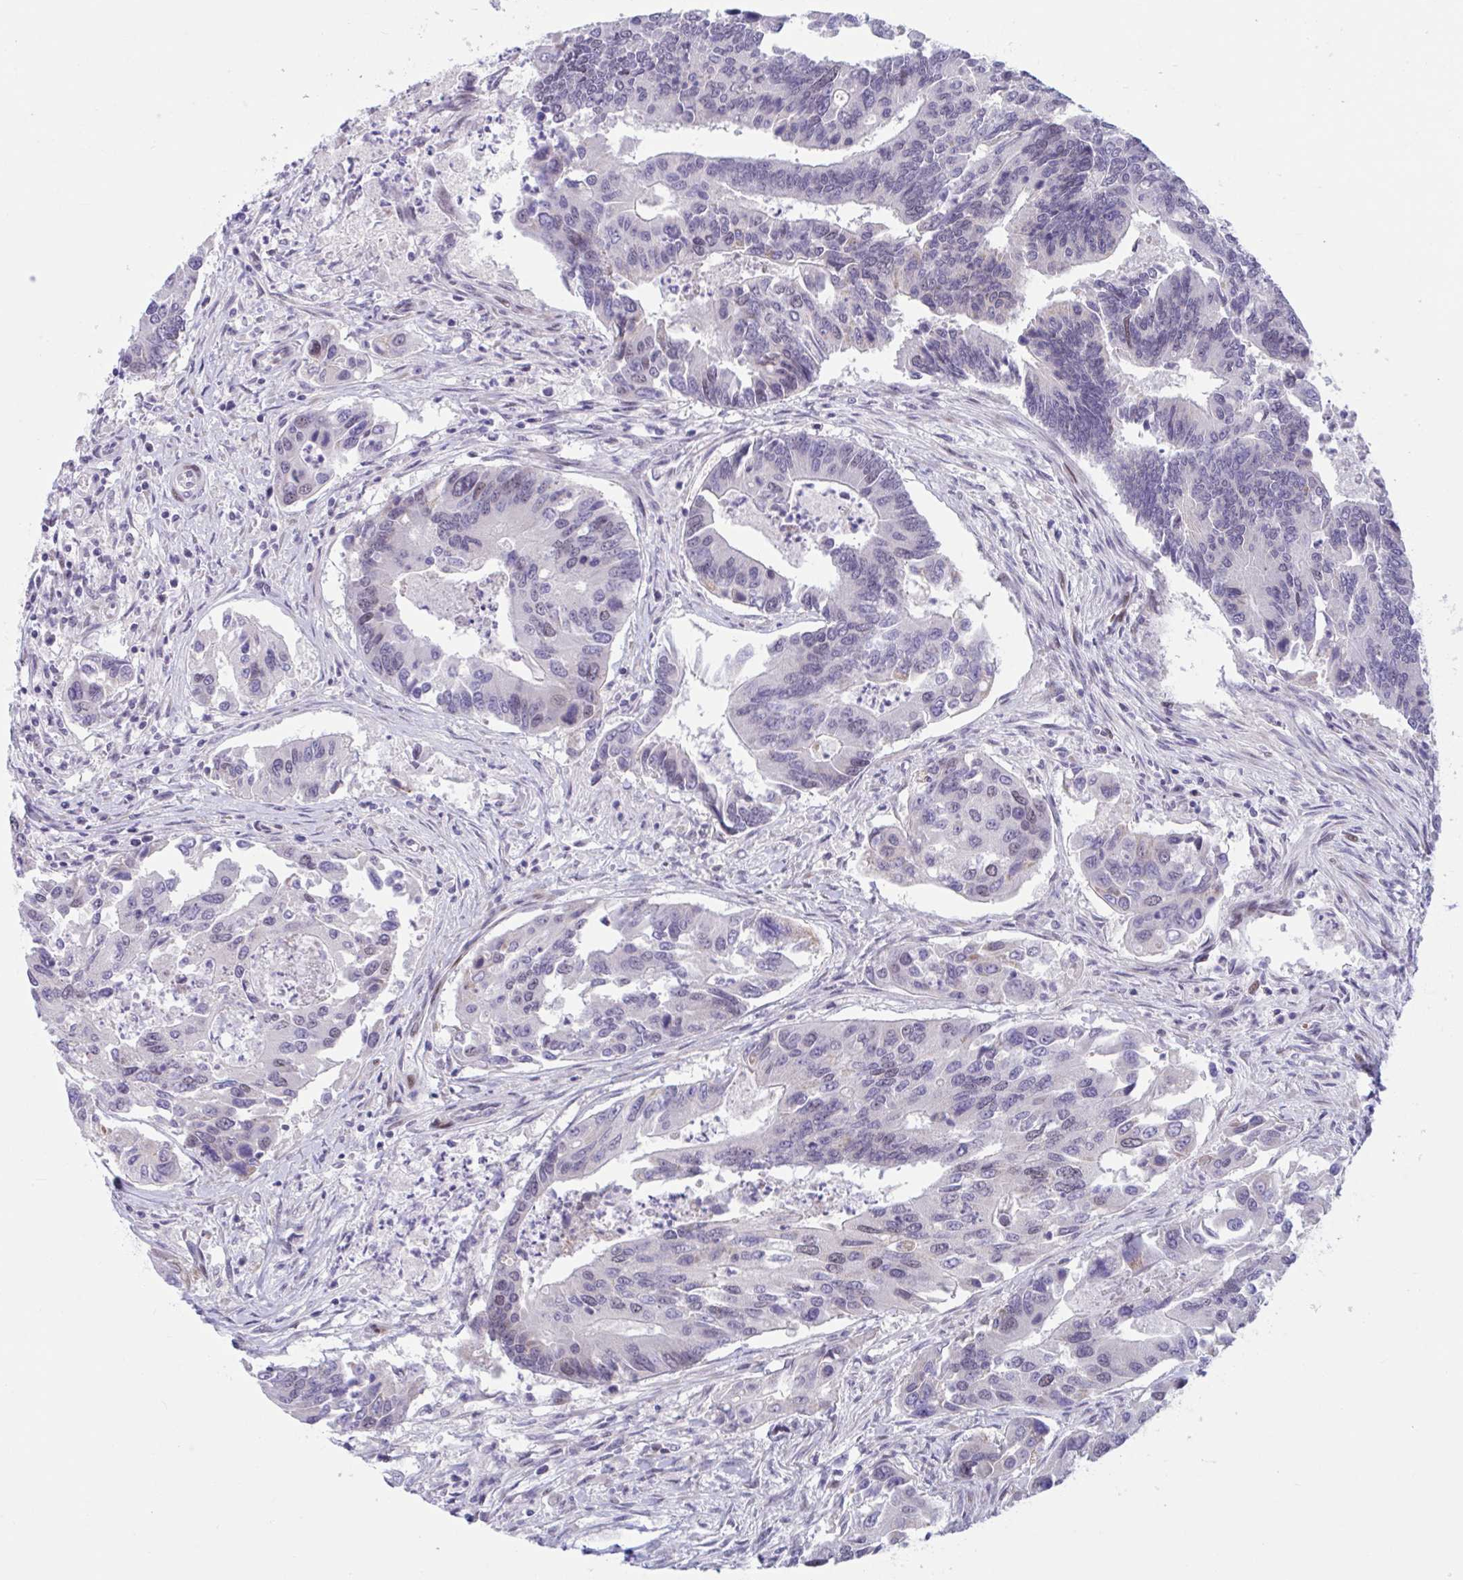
{"staining": {"intensity": "weak", "quantity": "<25%", "location": "nuclear"}, "tissue": "colorectal cancer", "cell_type": "Tumor cells", "image_type": "cancer", "snomed": [{"axis": "morphology", "description": "Adenocarcinoma, NOS"}, {"axis": "topography", "description": "Colon"}], "caption": "Adenocarcinoma (colorectal) was stained to show a protein in brown. There is no significant expression in tumor cells.", "gene": "RBL1", "patient": {"sex": "female", "age": 67}}